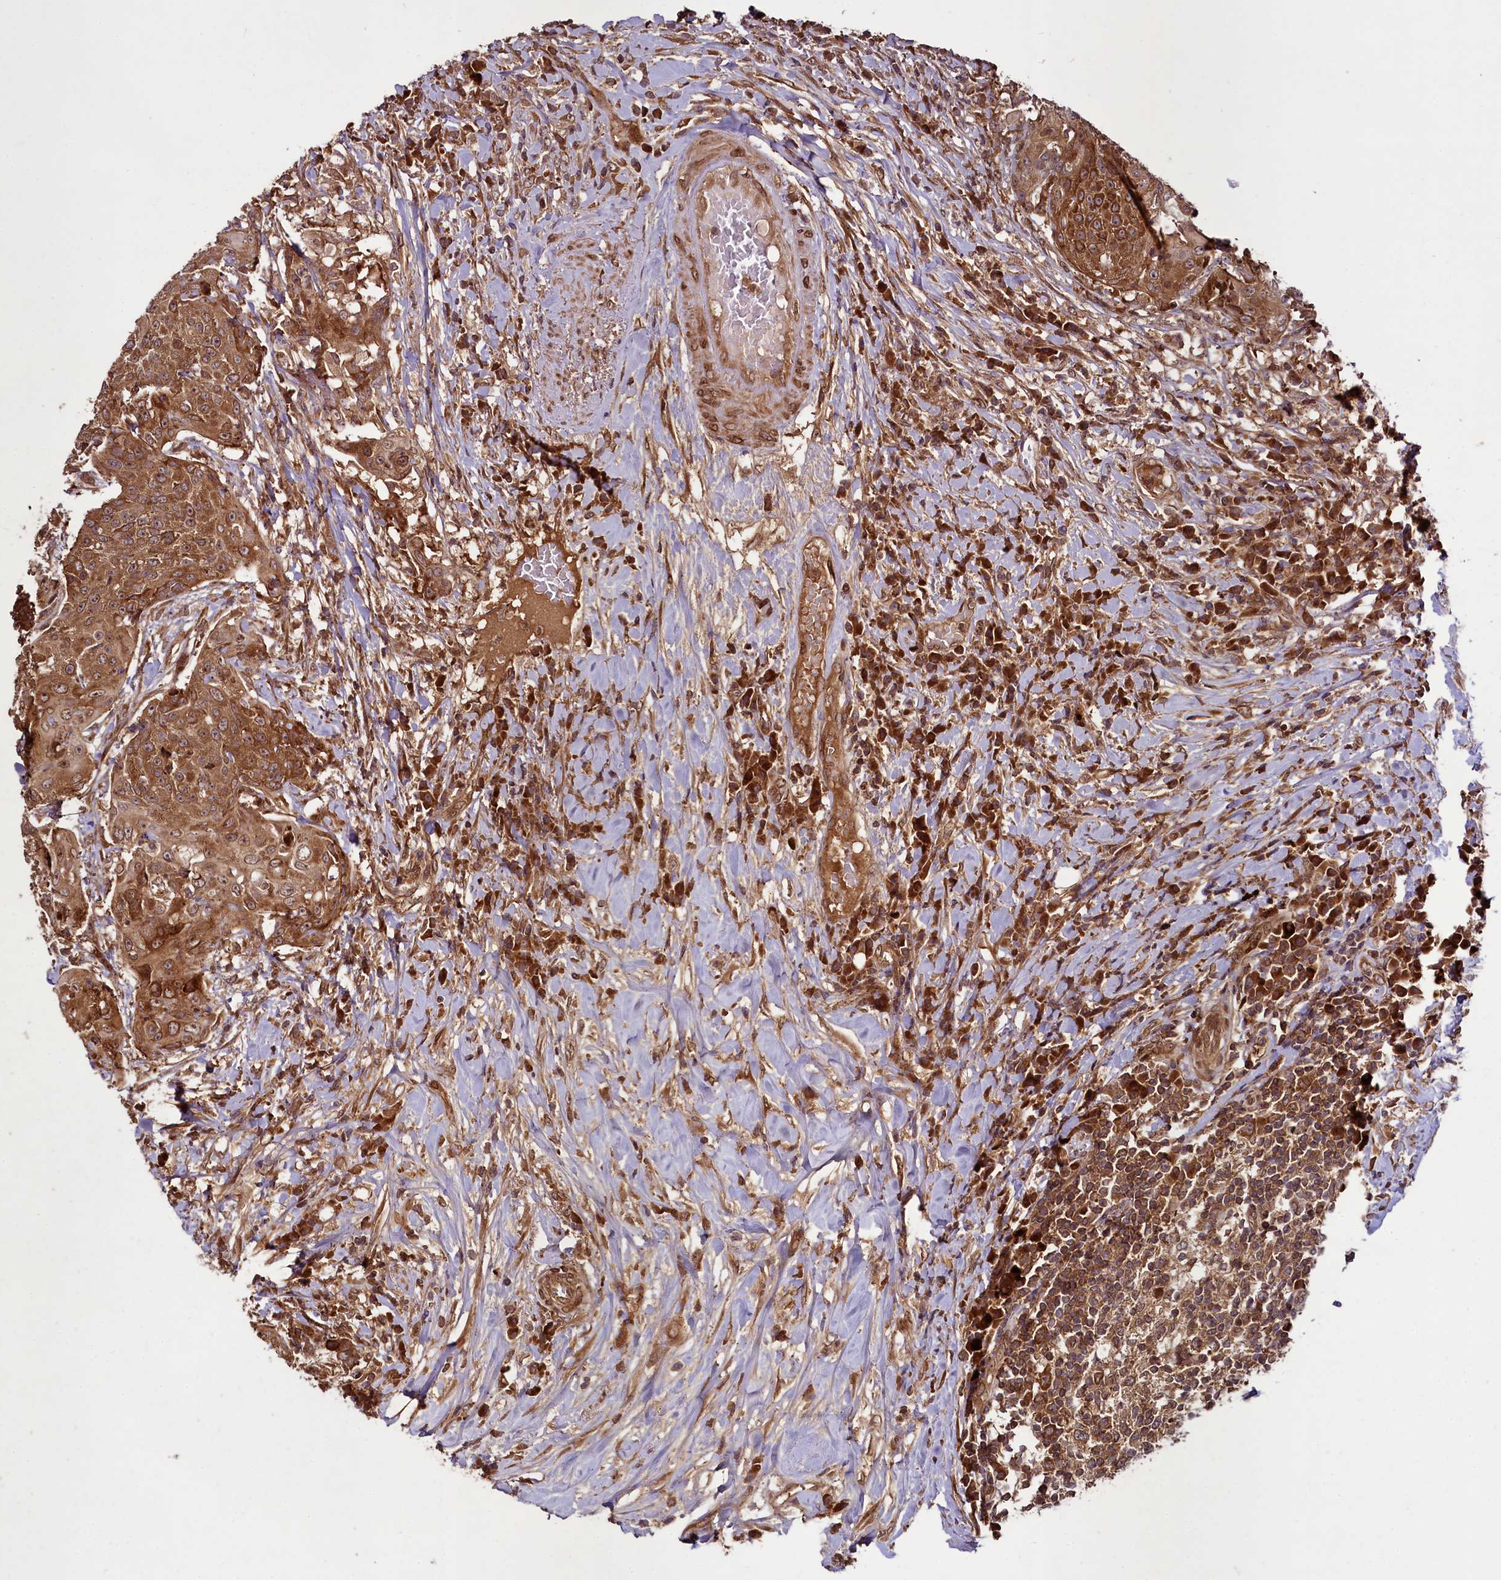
{"staining": {"intensity": "strong", "quantity": ">75%", "location": "cytoplasmic/membranous"}, "tissue": "urothelial cancer", "cell_type": "Tumor cells", "image_type": "cancer", "snomed": [{"axis": "morphology", "description": "Urothelial carcinoma, High grade"}, {"axis": "topography", "description": "Urinary bladder"}], "caption": "A brown stain highlights strong cytoplasmic/membranous expression of a protein in human urothelial carcinoma (high-grade) tumor cells.", "gene": "DCP1B", "patient": {"sex": "female", "age": 63}}